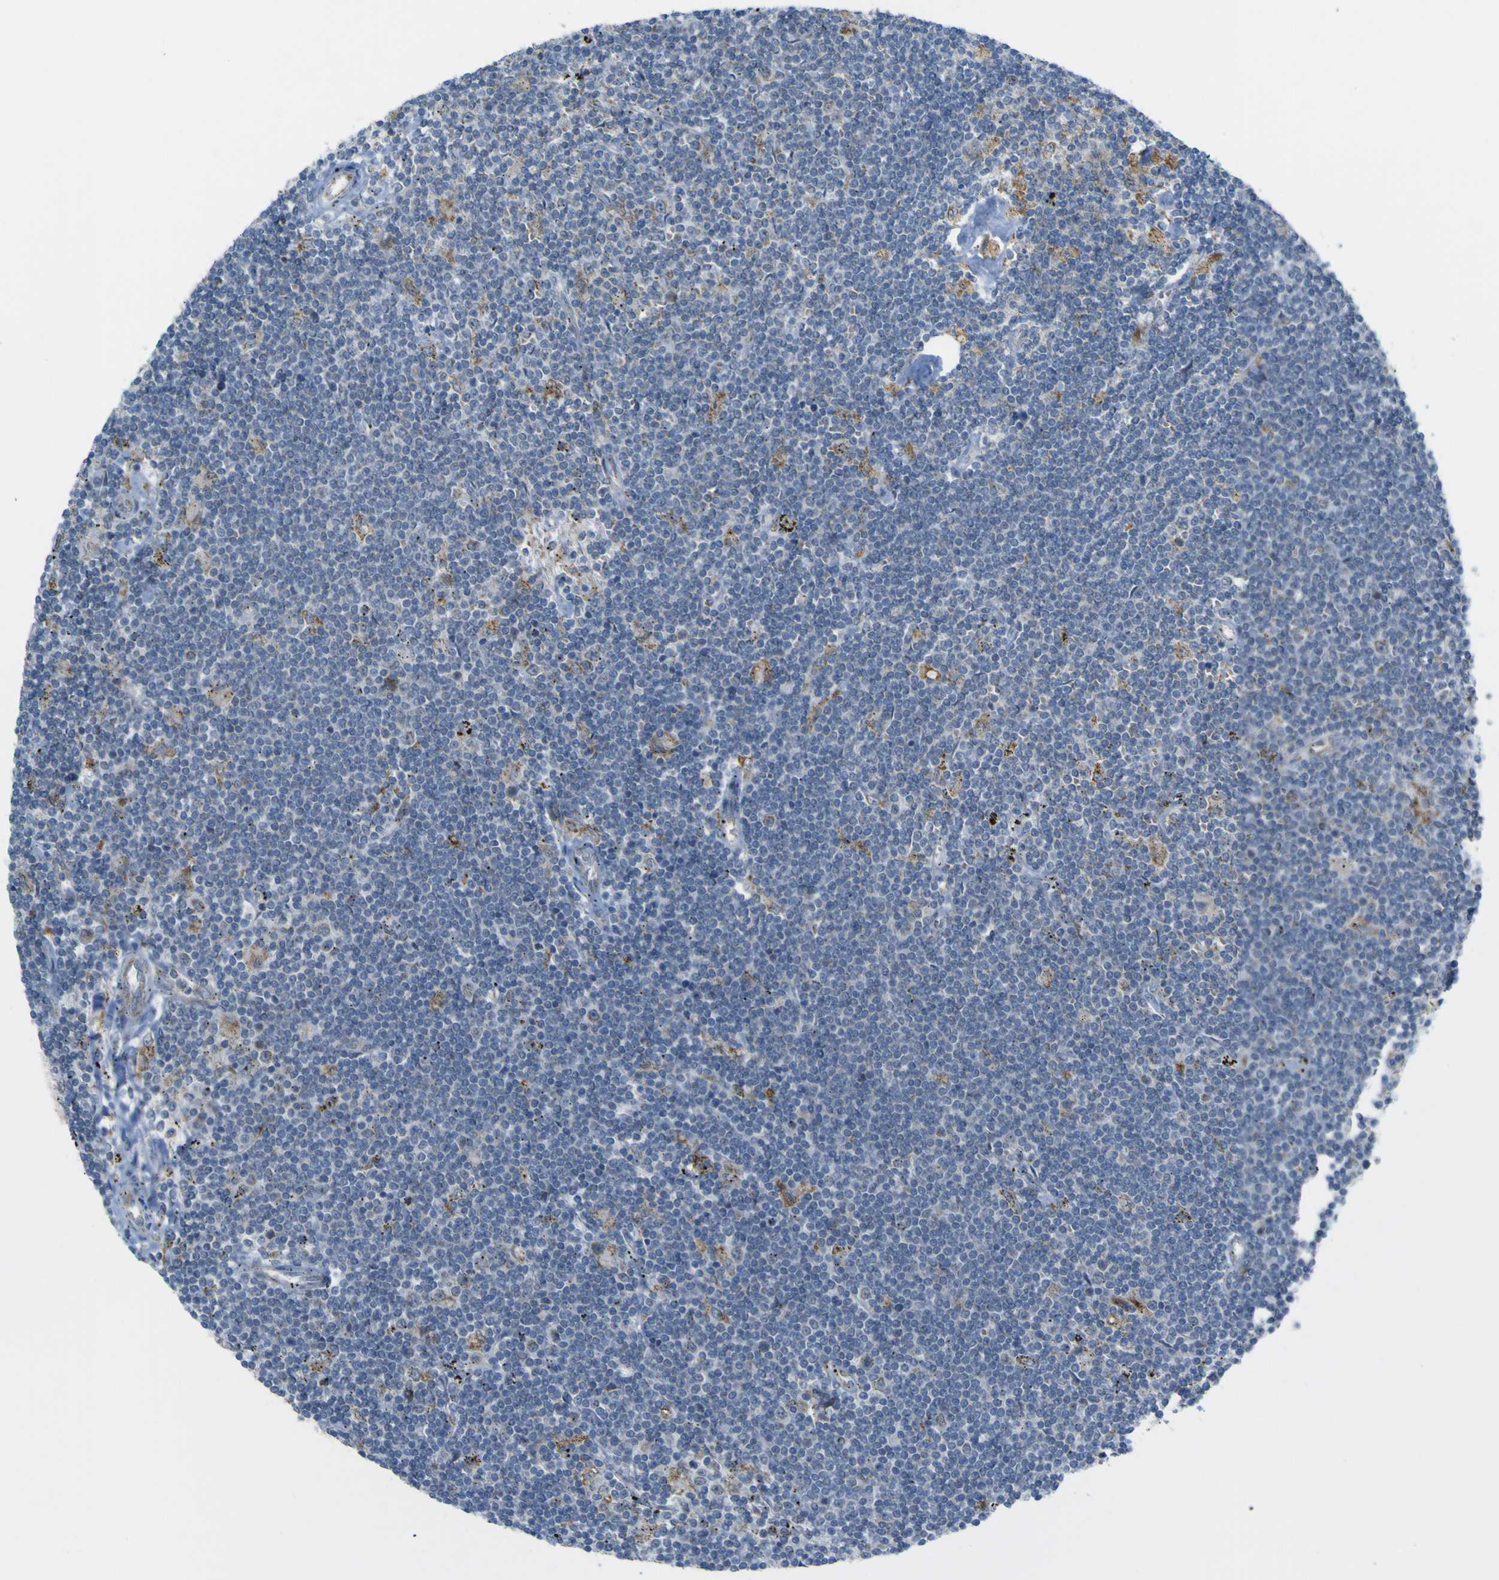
{"staining": {"intensity": "weak", "quantity": "<25%", "location": "cytoplasmic/membranous"}, "tissue": "lymphoma", "cell_type": "Tumor cells", "image_type": "cancer", "snomed": [{"axis": "morphology", "description": "Malignant lymphoma, non-Hodgkin's type, Low grade"}, {"axis": "topography", "description": "Spleen"}], "caption": "DAB (3,3'-diaminobenzidine) immunohistochemical staining of human malignant lymphoma, non-Hodgkin's type (low-grade) shows no significant positivity in tumor cells. (DAB (3,3'-diaminobenzidine) immunohistochemistry visualized using brightfield microscopy, high magnification).", "gene": "ACBD5", "patient": {"sex": "male", "age": 76}}